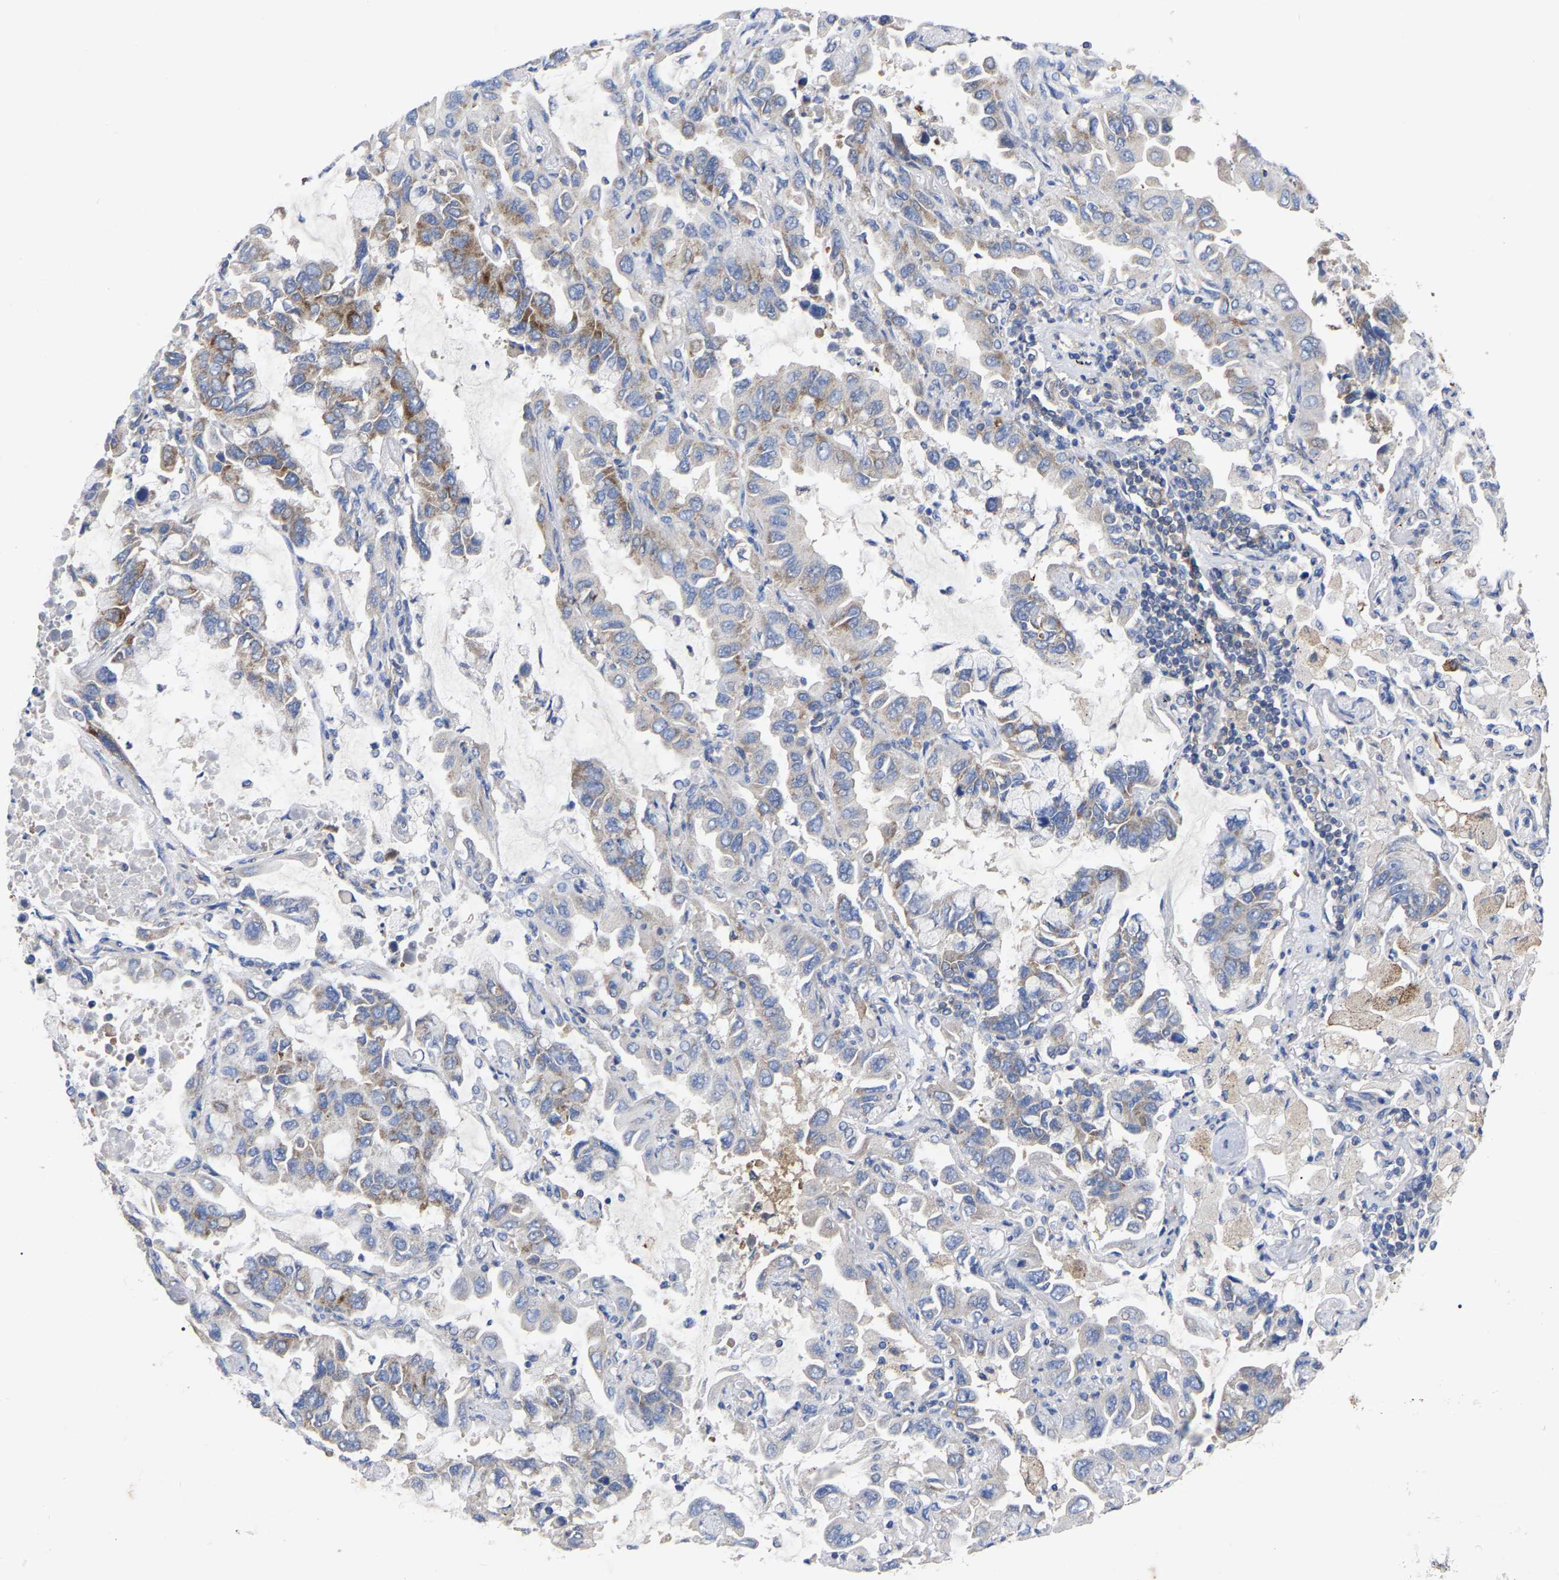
{"staining": {"intensity": "moderate", "quantity": "<25%", "location": "cytoplasmic/membranous"}, "tissue": "lung cancer", "cell_type": "Tumor cells", "image_type": "cancer", "snomed": [{"axis": "morphology", "description": "Adenocarcinoma, NOS"}, {"axis": "topography", "description": "Lung"}], "caption": "A brown stain labels moderate cytoplasmic/membranous positivity of a protein in adenocarcinoma (lung) tumor cells. Using DAB (3,3'-diaminobenzidine) (brown) and hematoxylin (blue) stains, captured at high magnification using brightfield microscopy.", "gene": "TCP1", "patient": {"sex": "male", "age": 64}}